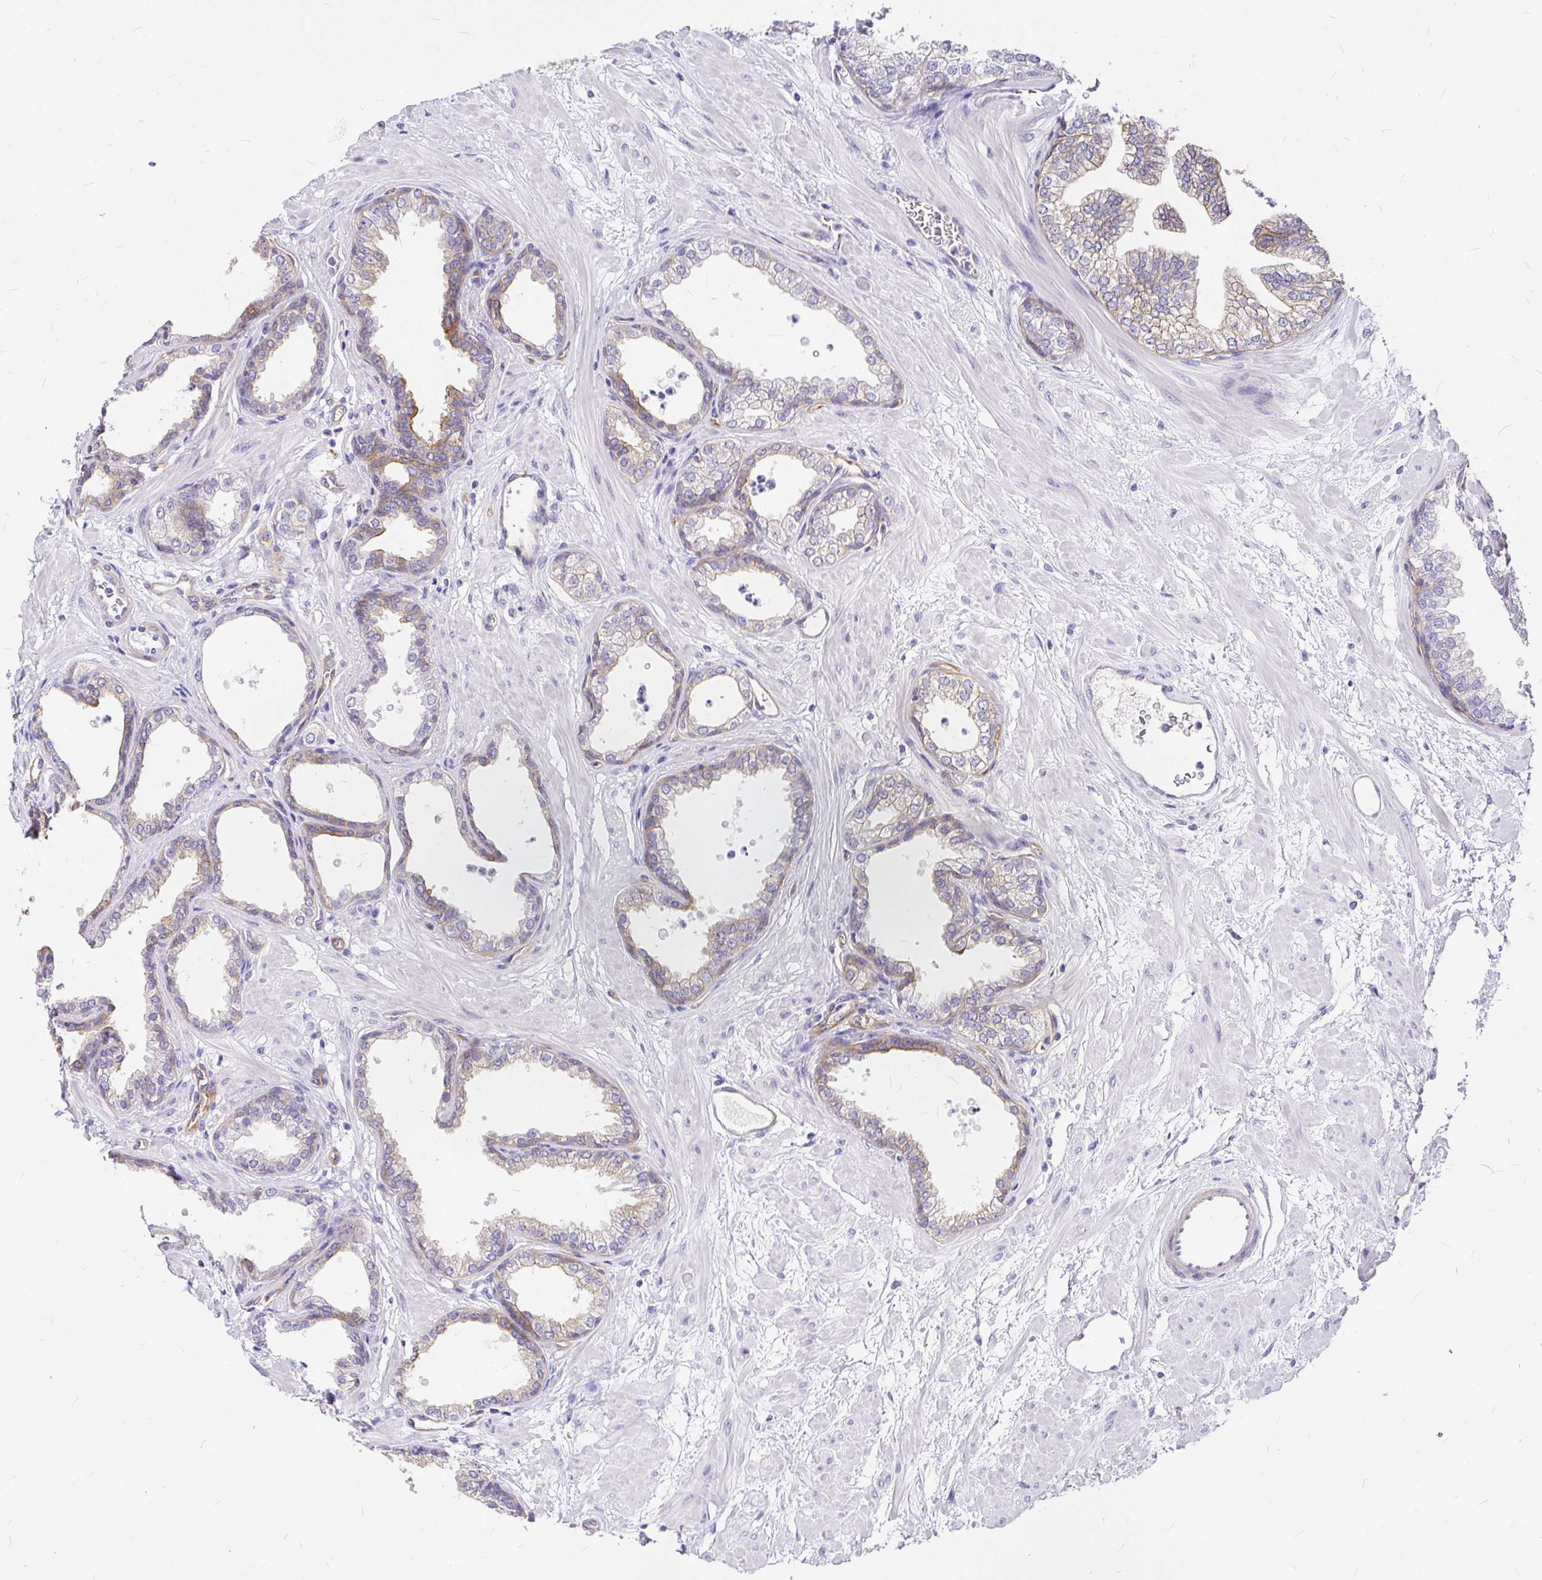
{"staining": {"intensity": "moderate", "quantity": "<25%", "location": "cytoplasmic/membranous"}, "tissue": "prostate", "cell_type": "Glandular cells", "image_type": "normal", "snomed": [{"axis": "morphology", "description": "Normal tissue, NOS"}, {"axis": "topography", "description": "Prostate"}], "caption": "This image exhibits IHC staining of normal human prostate, with low moderate cytoplasmic/membranous expression in about <25% of glandular cells.", "gene": "MYO1B", "patient": {"sex": "male", "age": 37}}